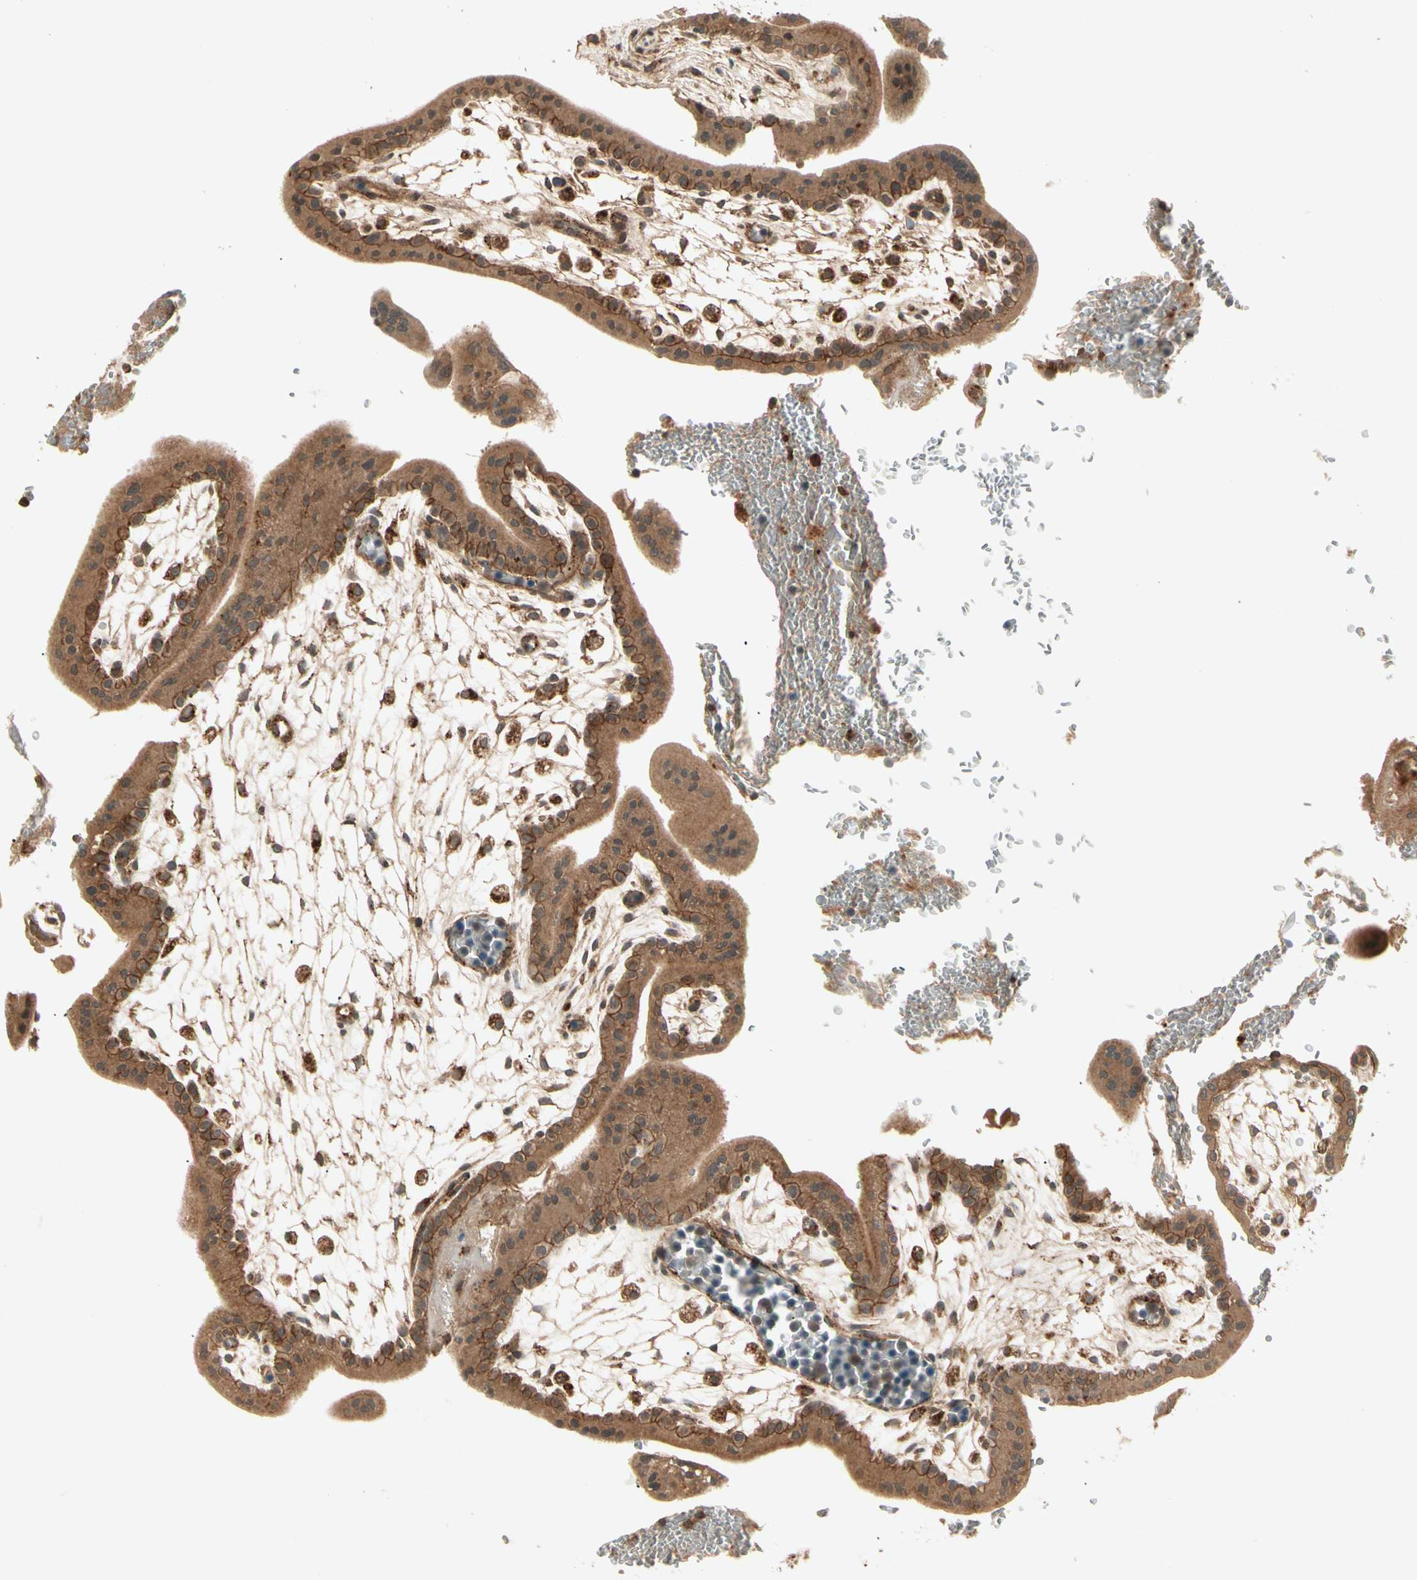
{"staining": {"intensity": "moderate", "quantity": ">75%", "location": "cytoplasmic/membranous"}, "tissue": "placenta", "cell_type": "Trophoblastic cells", "image_type": "normal", "snomed": [{"axis": "morphology", "description": "Normal tissue, NOS"}, {"axis": "topography", "description": "Placenta"}], "caption": "A photomicrograph of human placenta stained for a protein displays moderate cytoplasmic/membranous brown staining in trophoblastic cells.", "gene": "FLOT1", "patient": {"sex": "female", "age": 35}}